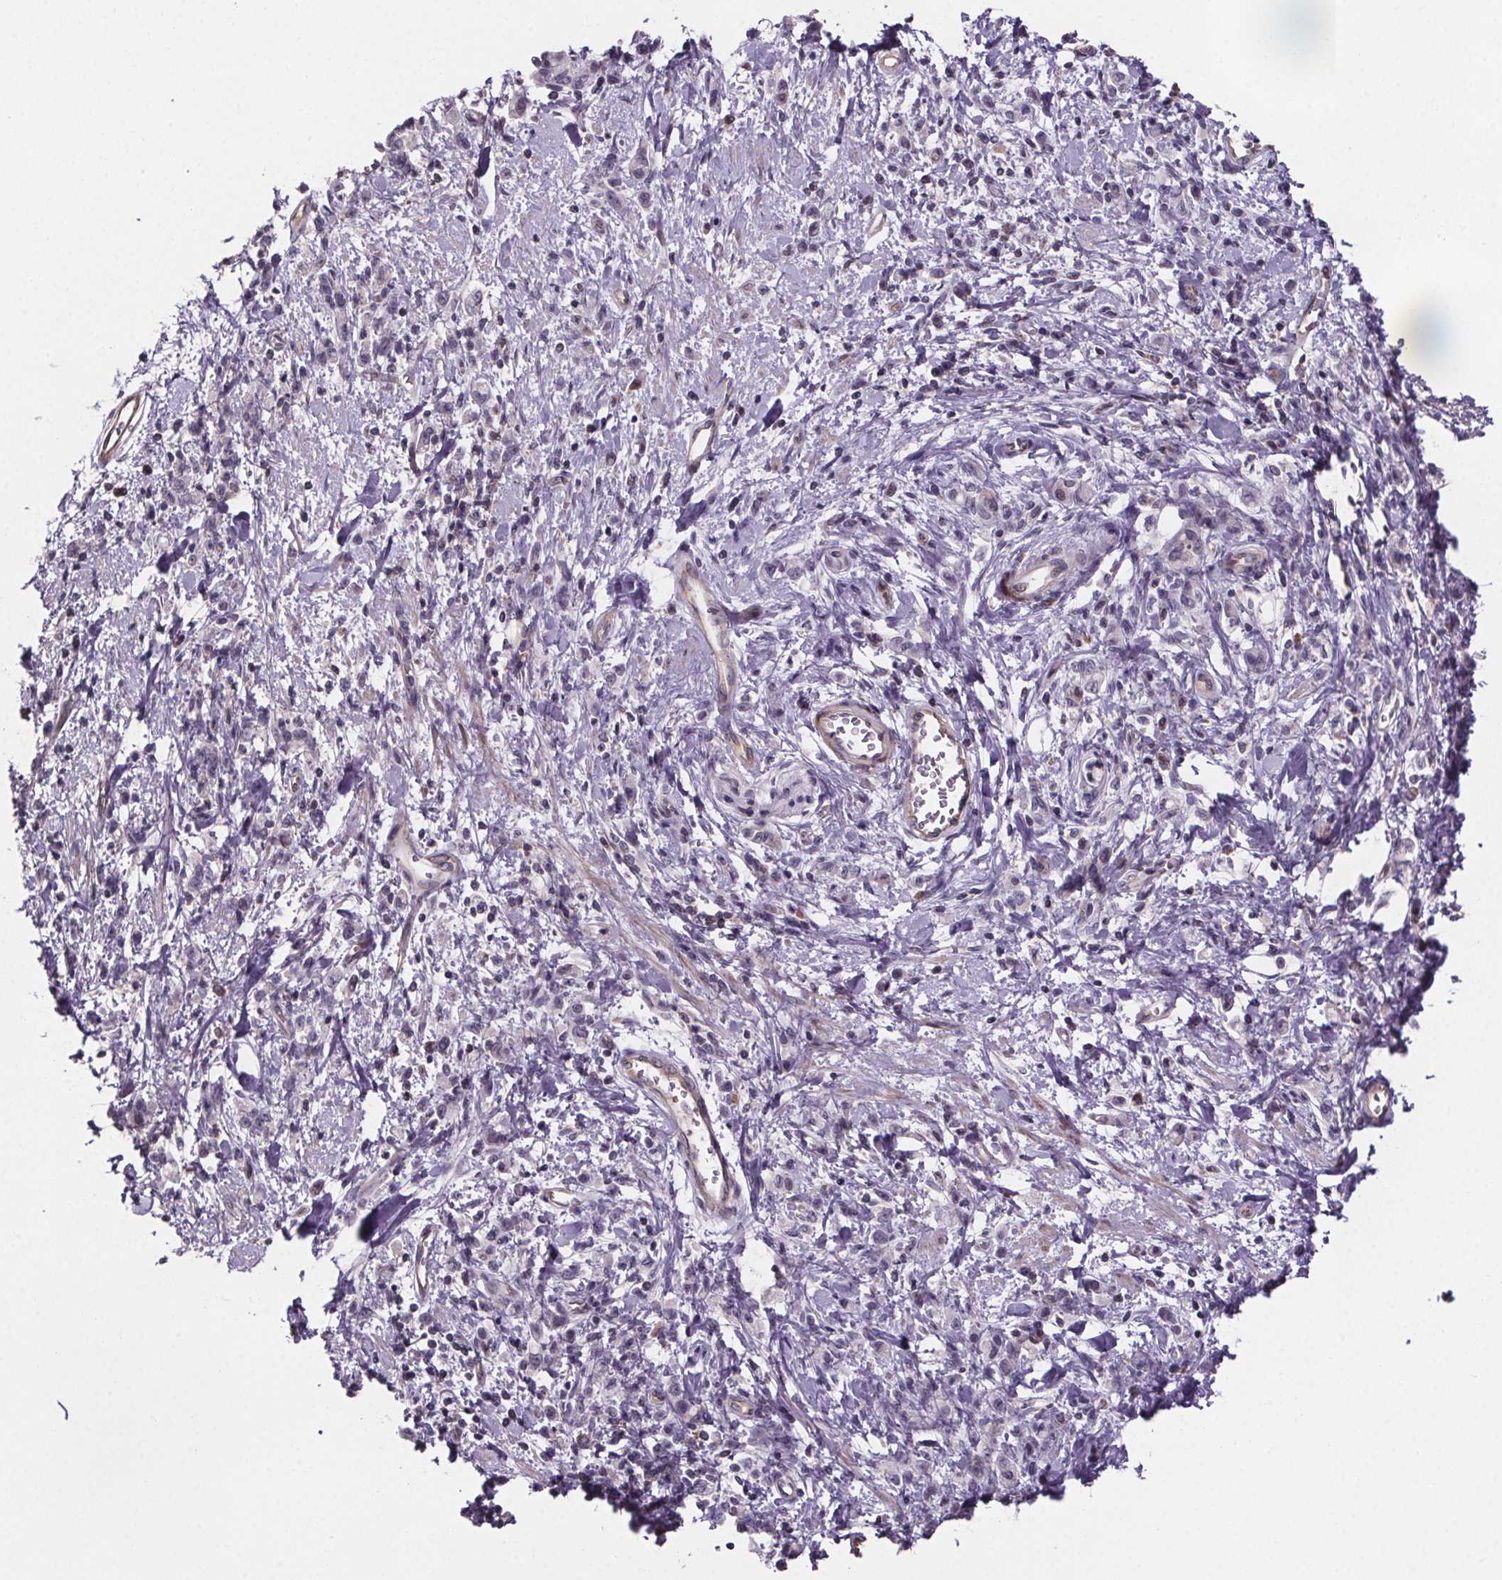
{"staining": {"intensity": "negative", "quantity": "none", "location": "none"}, "tissue": "stomach cancer", "cell_type": "Tumor cells", "image_type": "cancer", "snomed": [{"axis": "morphology", "description": "Adenocarcinoma, NOS"}, {"axis": "topography", "description": "Stomach"}], "caption": "A micrograph of stomach cancer (adenocarcinoma) stained for a protein reveals no brown staining in tumor cells. Nuclei are stained in blue.", "gene": "TTC12", "patient": {"sex": "male", "age": 77}}